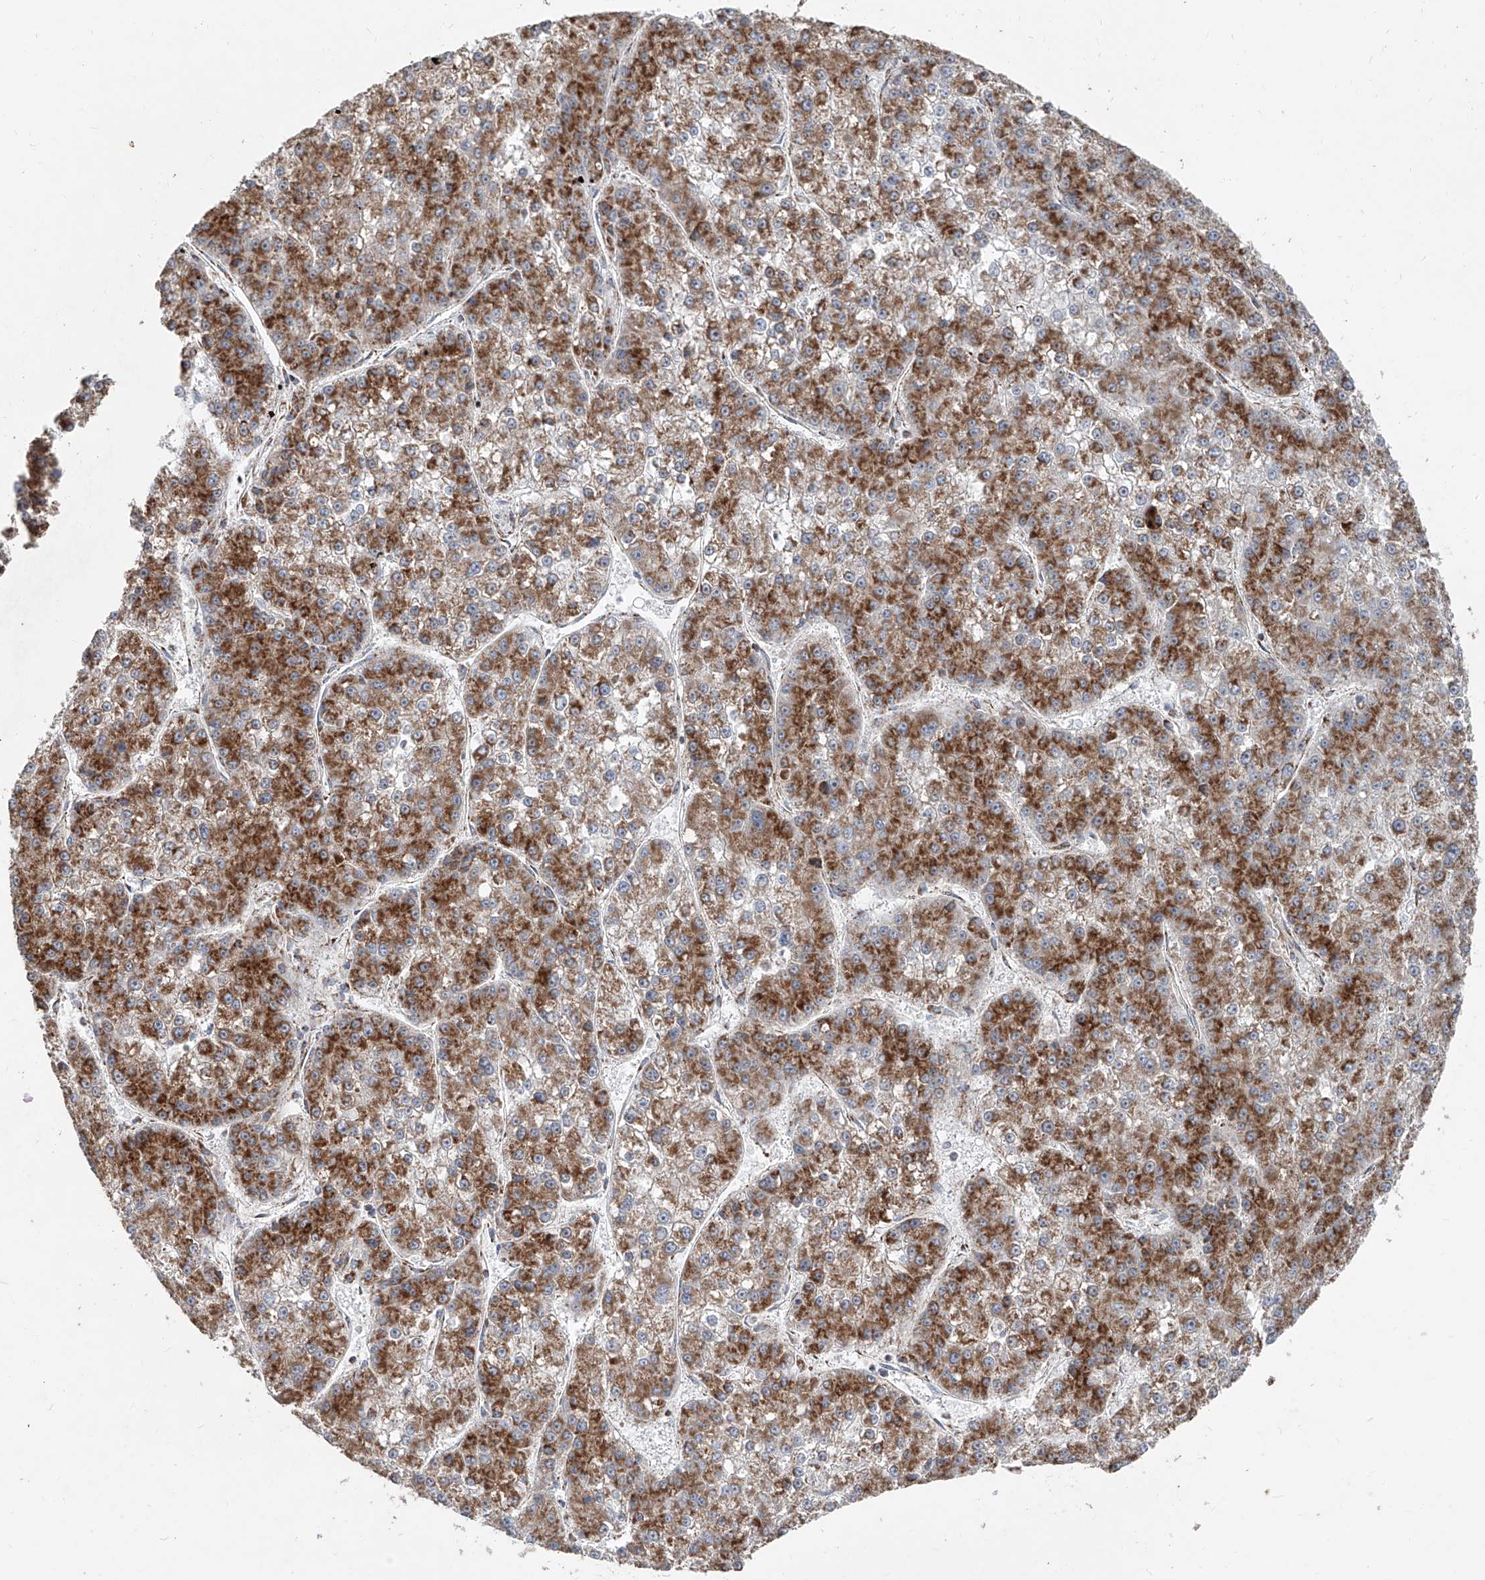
{"staining": {"intensity": "moderate", "quantity": ">75%", "location": "cytoplasmic/membranous"}, "tissue": "liver cancer", "cell_type": "Tumor cells", "image_type": "cancer", "snomed": [{"axis": "morphology", "description": "Carcinoma, Hepatocellular, NOS"}, {"axis": "topography", "description": "Liver"}], "caption": "Immunohistochemistry (IHC) micrograph of liver cancer (hepatocellular carcinoma) stained for a protein (brown), which displays medium levels of moderate cytoplasmic/membranous staining in about >75% of tumor cells.", "gene": "NDUFB3", "patient": {"sex": "female", "age": 73}}